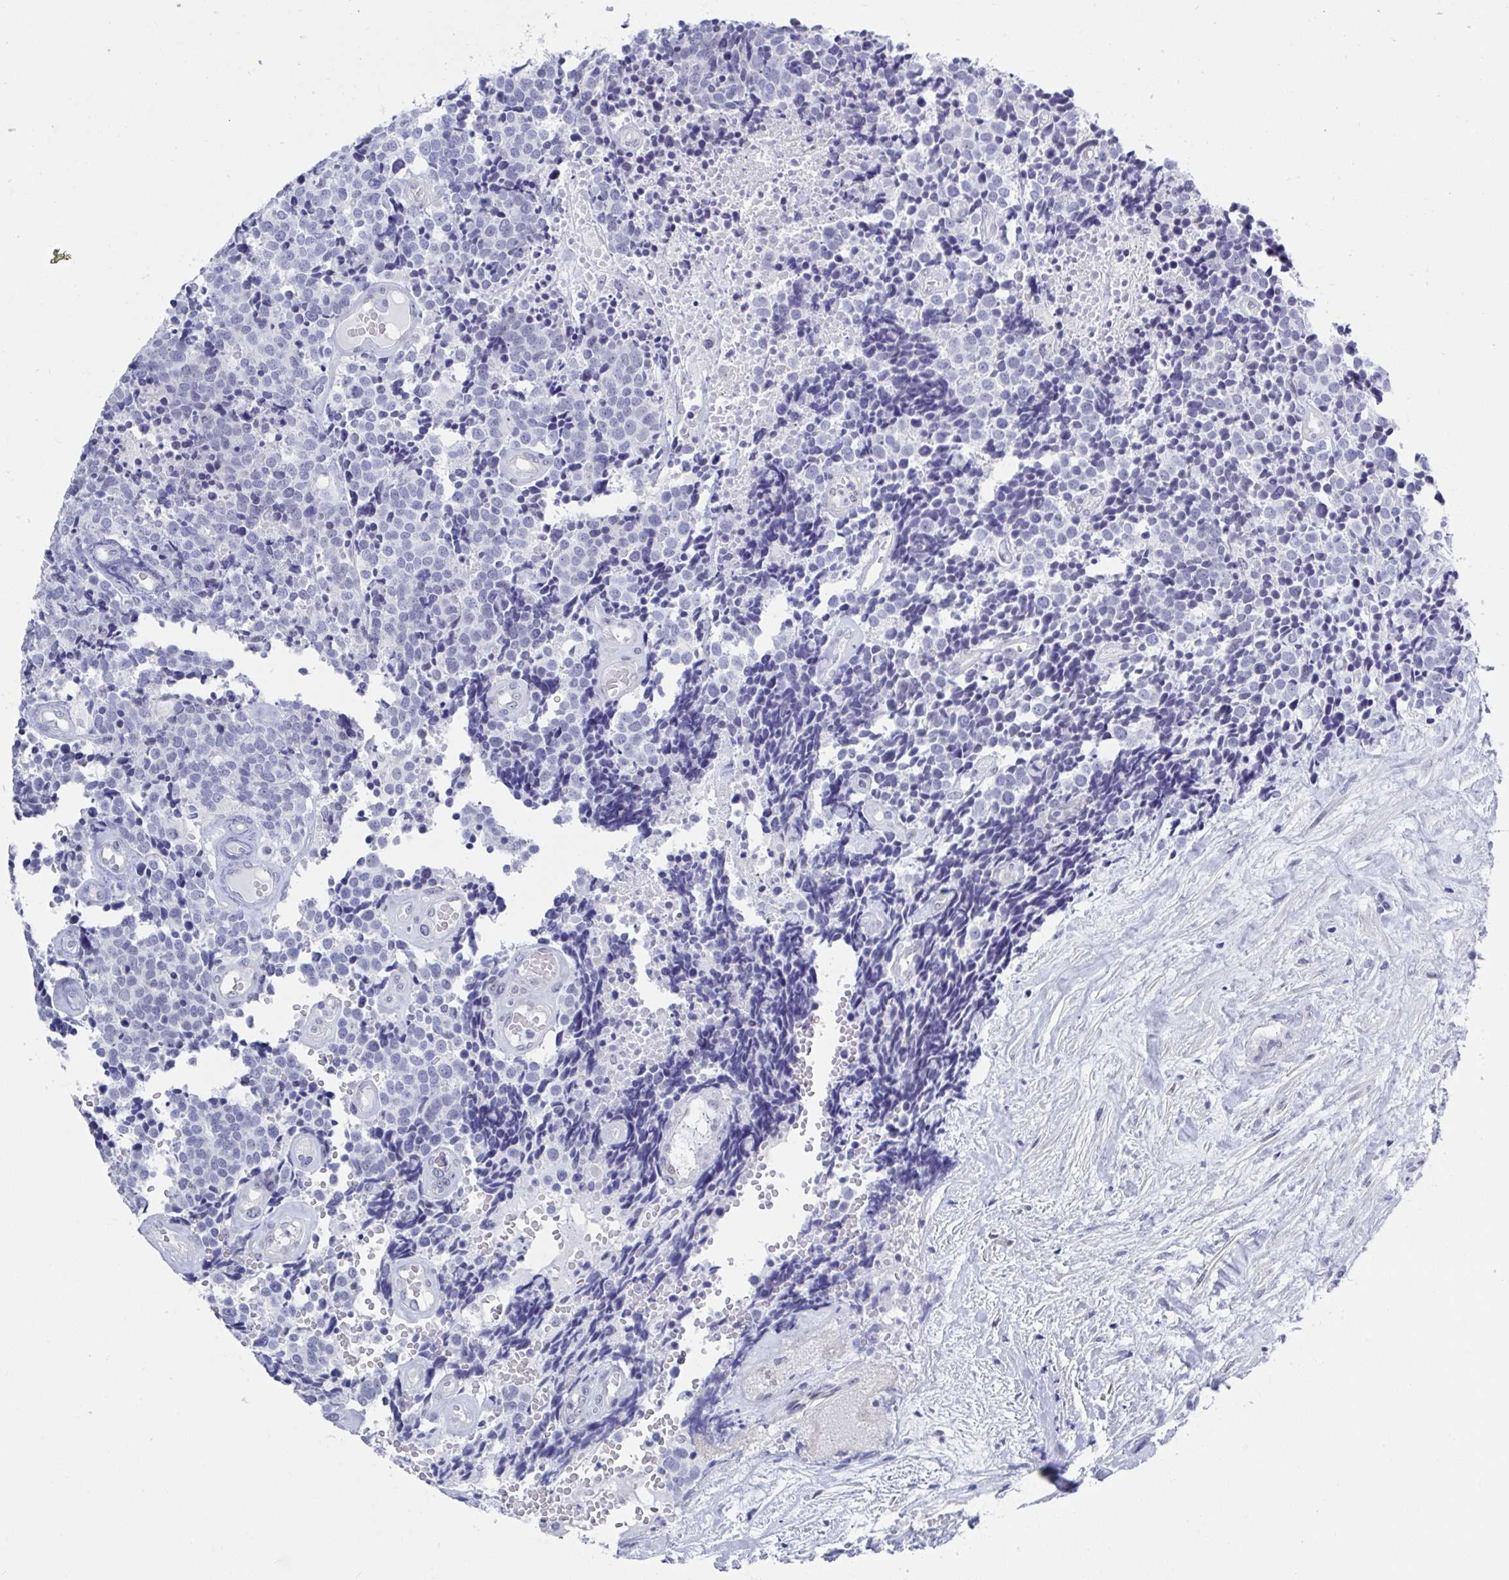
{"staining": {"intensity": "negative", "quantity": "none", "location": "none"}, "tissue": "carcinoid", "cell_type": "Tumor cells", "image_type": "cancer", "snomed": [{"axis": "morphology", "description": "Carcinoid, malignant, NOS"}, {"axis": "topography", "description": "Skin"}], "caption": "Human carcinoid stained for a protein using IHC shows no staining in tumor cells.", "gene": "MFSD4A", "patient": {"sex": "female", "age": 79}}